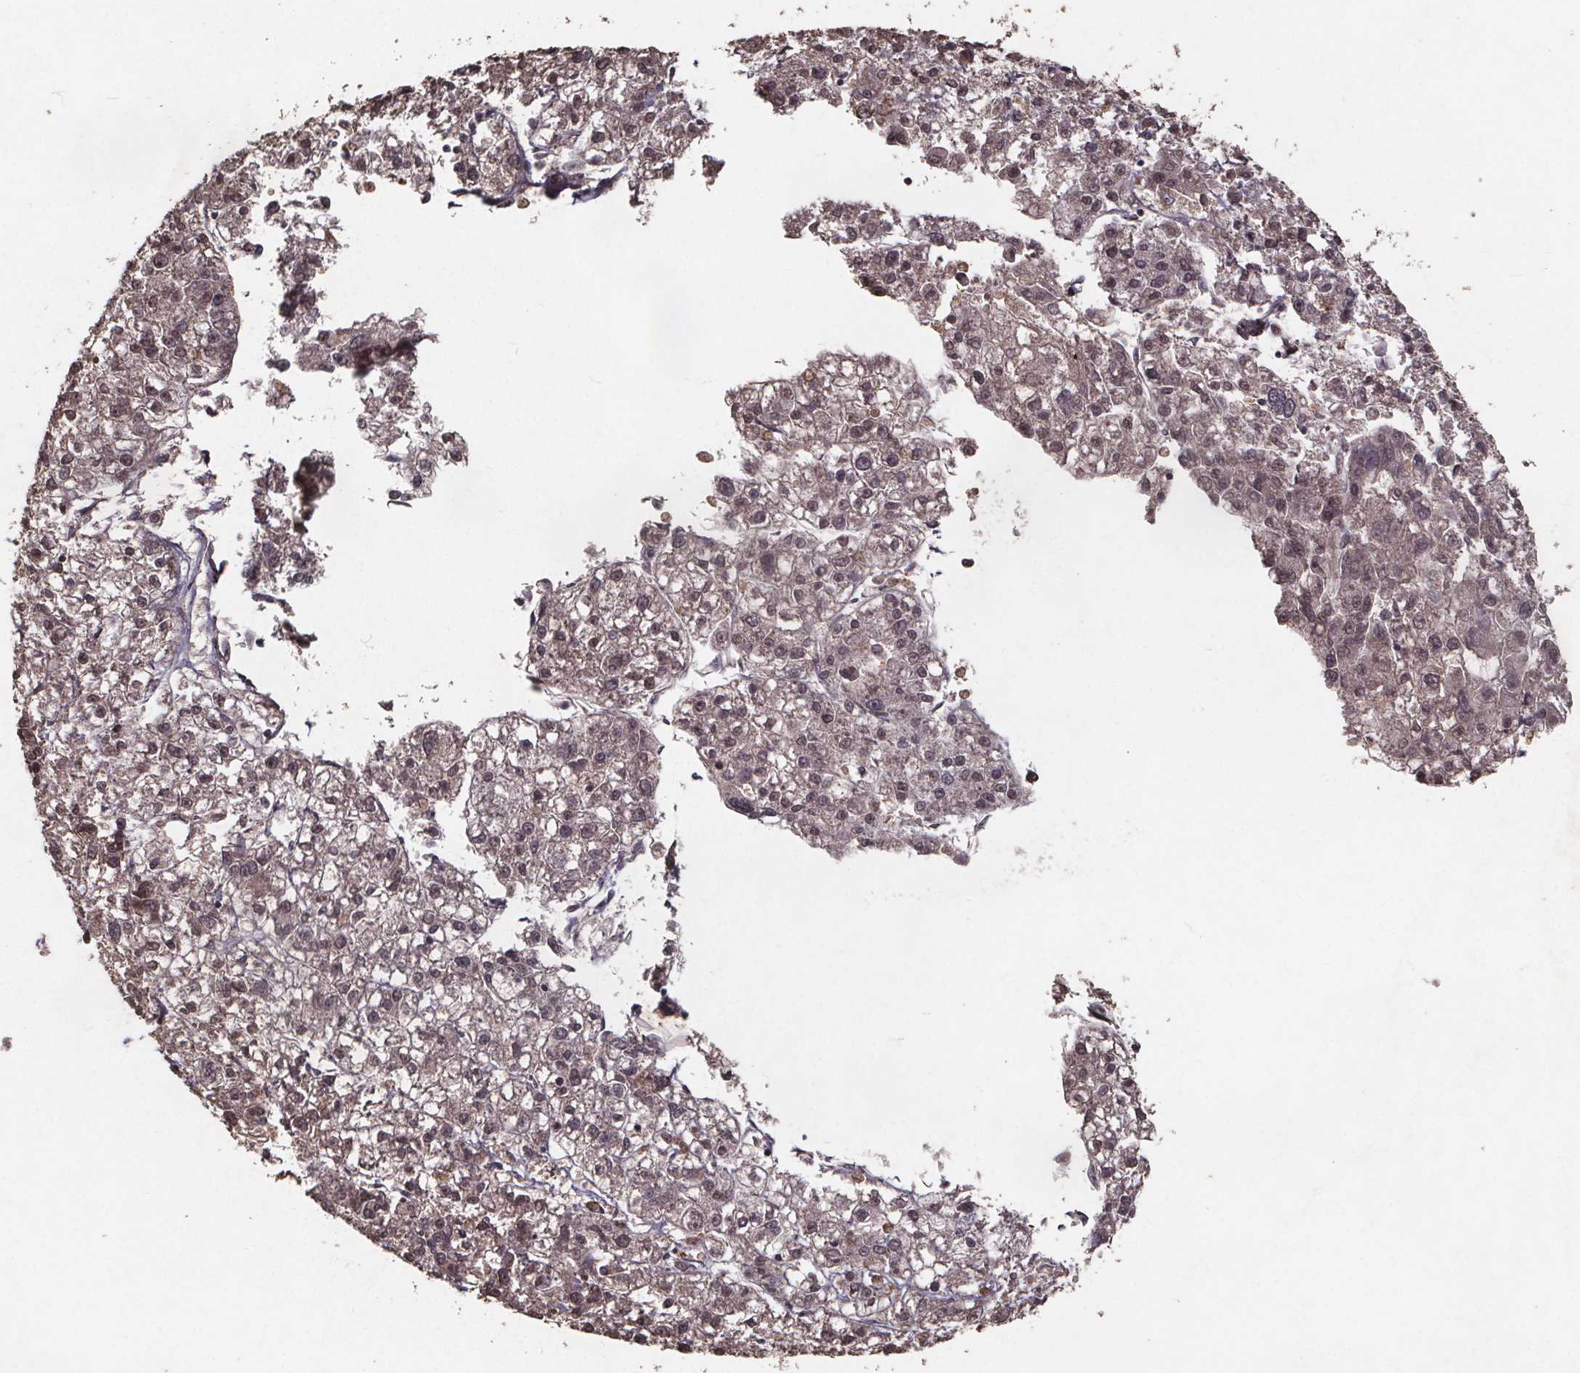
{"staining": {"intensity": "negative", "quantity": "none", "location": "none"}, "tissue": "liver cancer", "cell_type": "Tumor cells", "image_type": "cancer", "snomed": [{"axis": "morphology", "description": "Carcinoma, Hepatocellular, NOS"}, {"axis": "topography", "description": "Liver"}], "caption": "Immunohistochemistry (IHC) micrograph of neoplastic tissue: hepatocellular carcinoma (liver) stained with DAB (3,3'-diaminobenzidine) demonstrates no significant protein positivity in tumor cells.", "gene": "GPX3", "patient": {"sex": "male", "age": 56}}